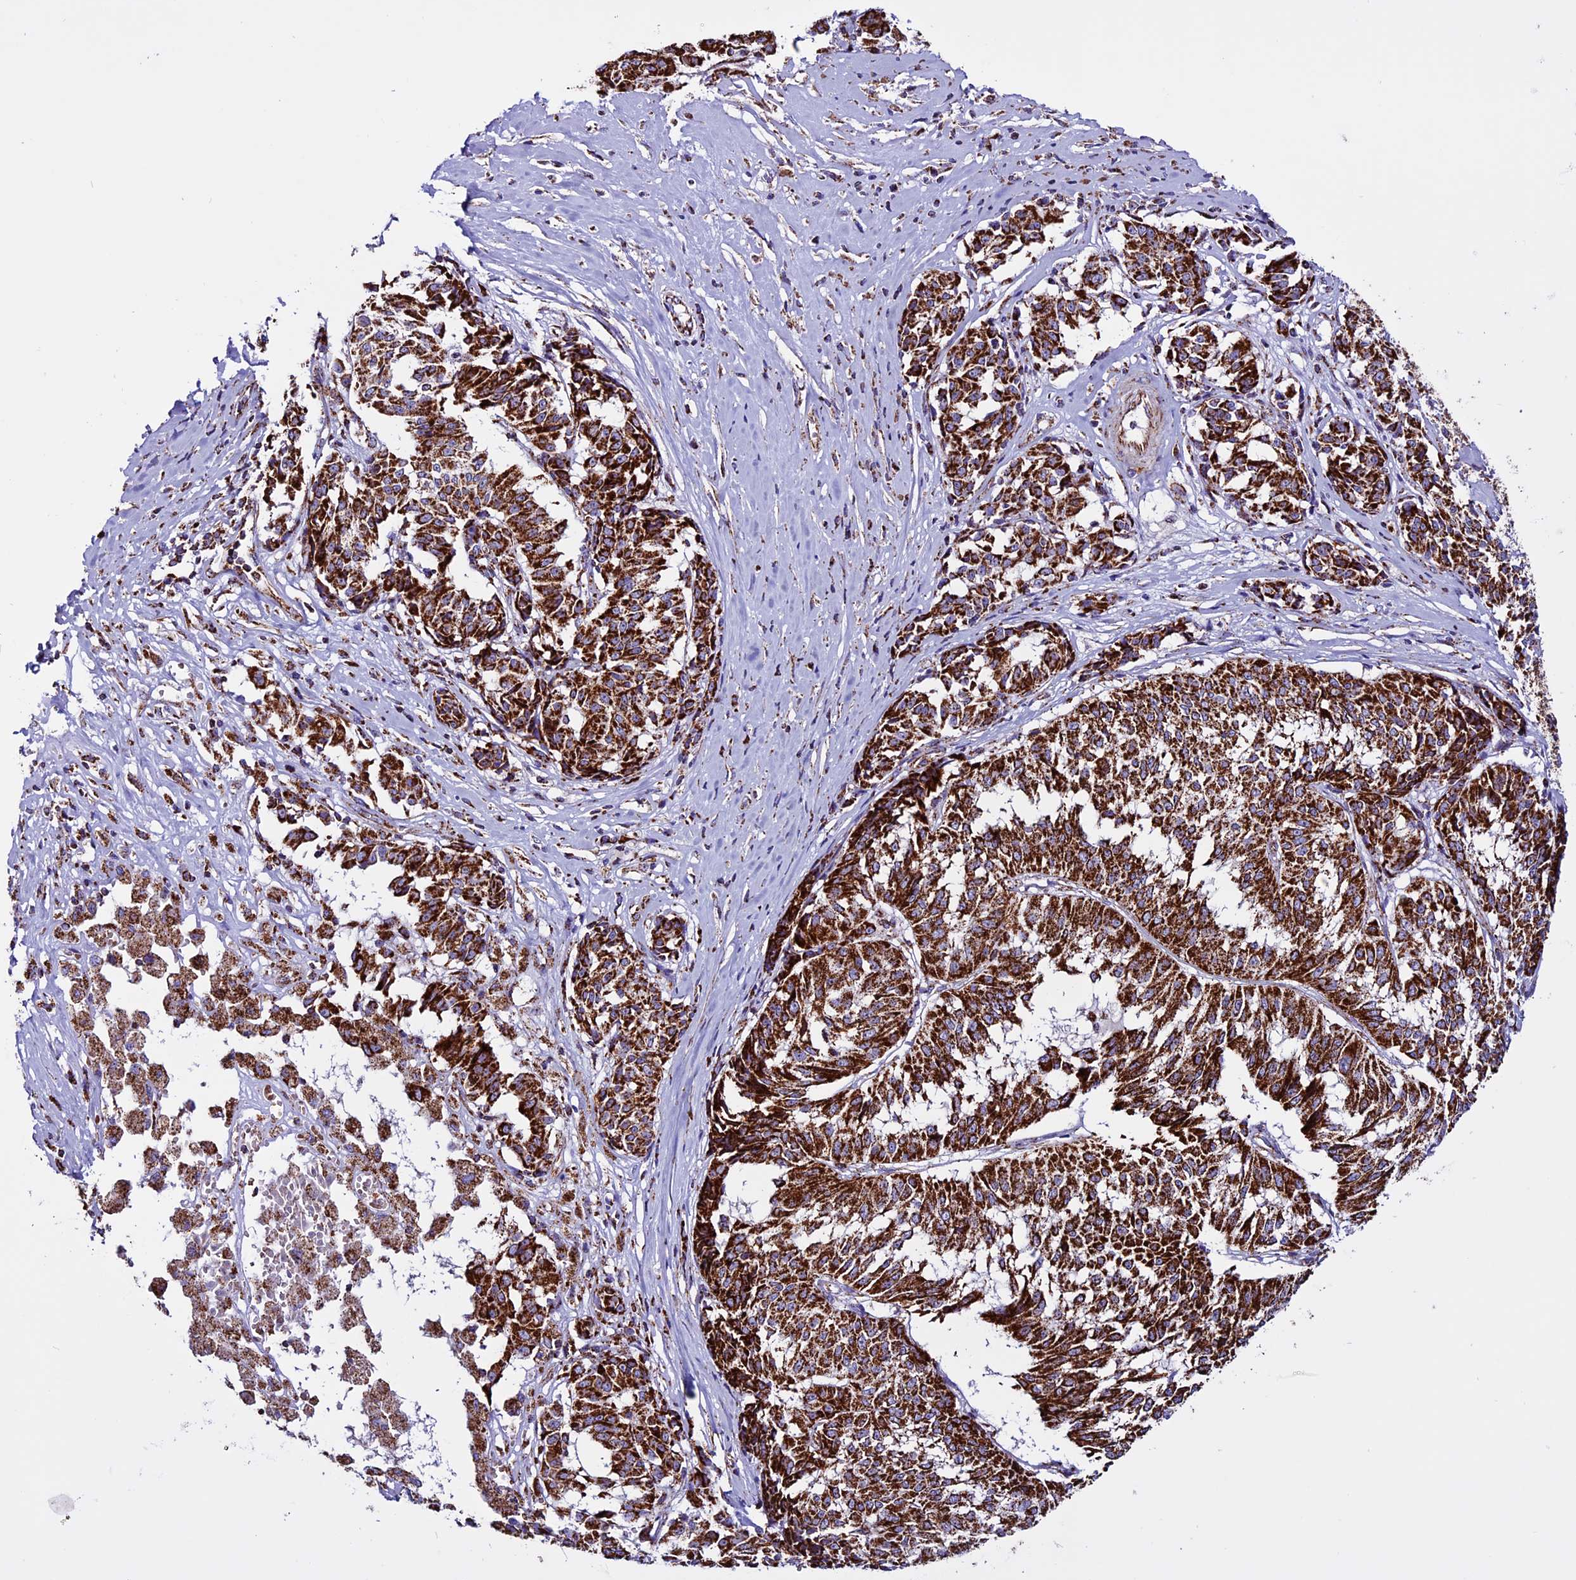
{"staining": {"intensity": "strong", "quantity": ">75%", "location": "cytoplasmic/membranous"}, "tissue": "melanoma", "cell_type": "Tumor cells", "image_type": "cancer", "snomed": [{"axis": "morphology", "description": "Malignant melanoma, NOS"}, {"axis": "topography", "description": "Skin"}], "caption": "Melanoma was stained to show a protein in brown. There is high levels of strong cytoplasmic/membranous positivity in approximately >75% of tumor cells.", "gene": "CX3CL1", "patient": {"sex": "female", "age": 72}}